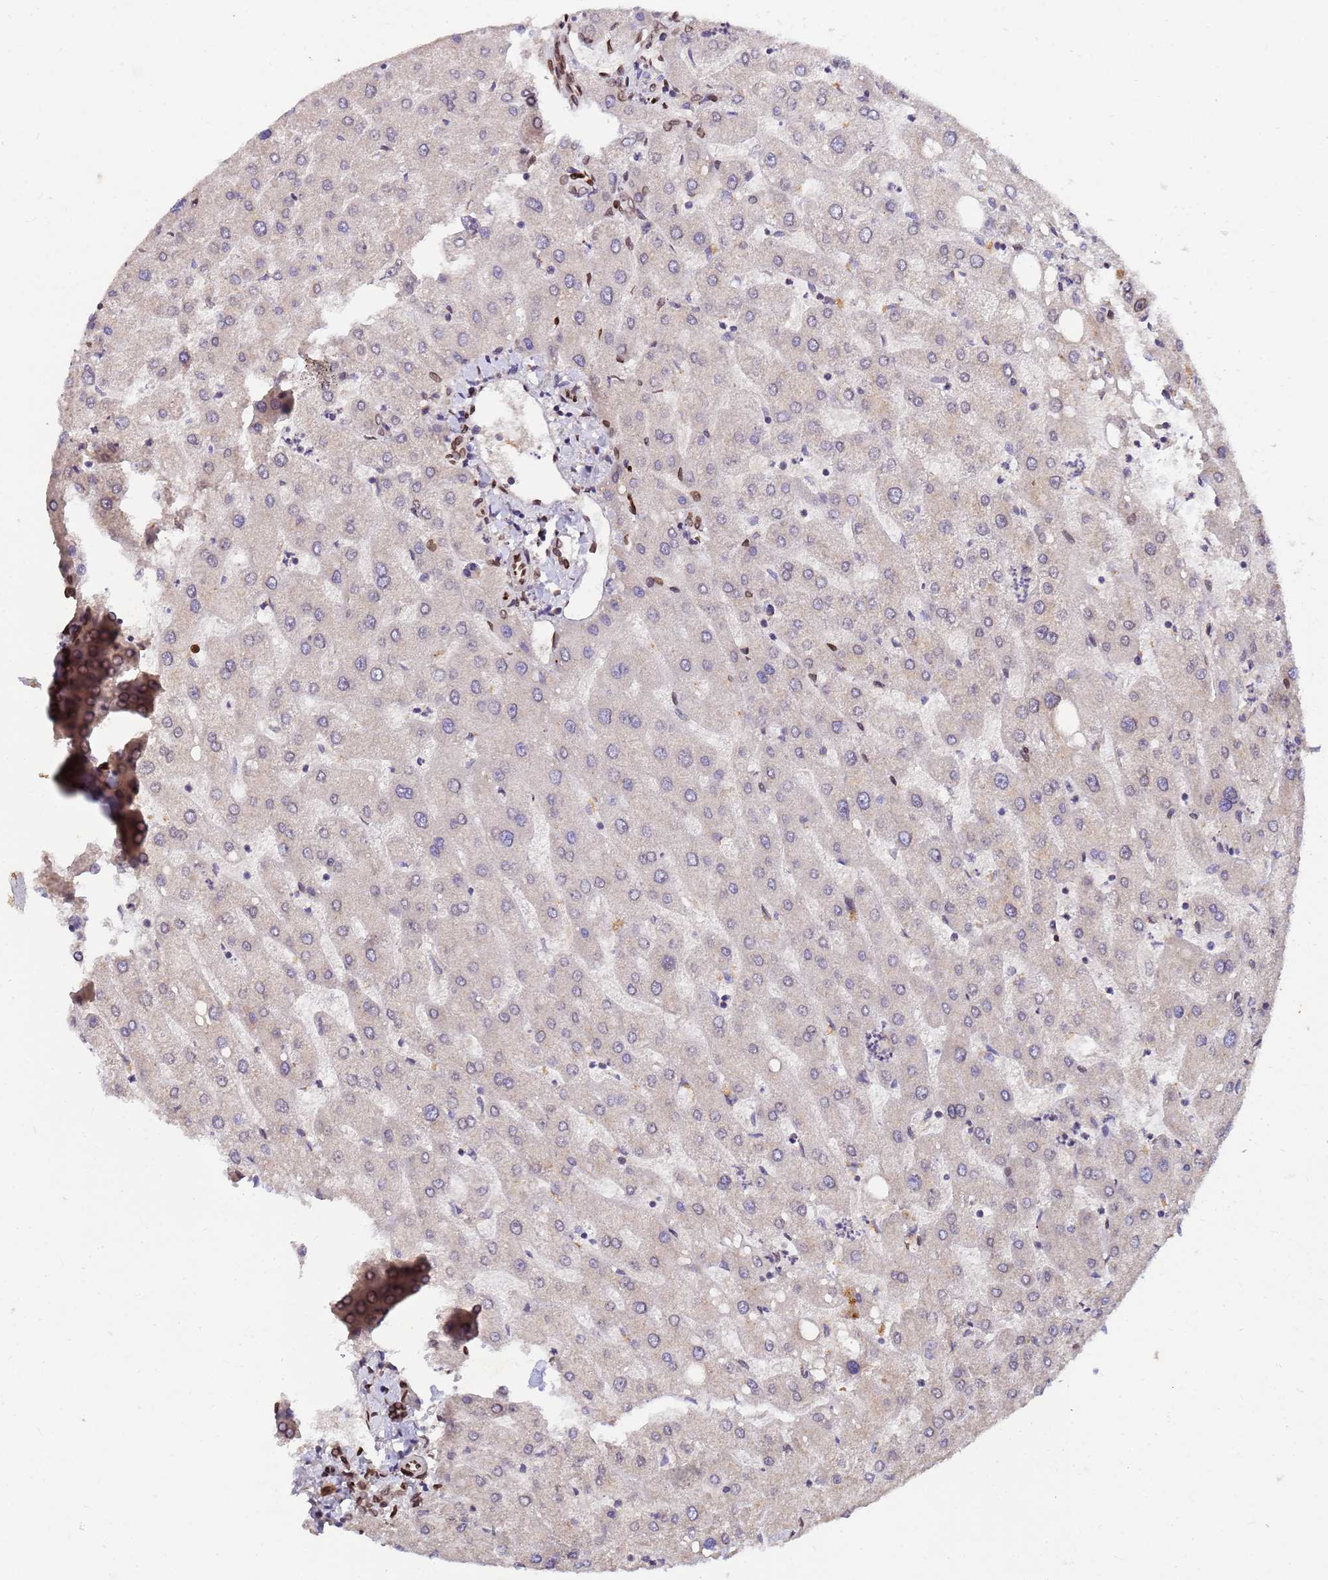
{"staining": {"intensity": "moderate", "quantity": "25%-75%", "location": "cytoplasmic/membranous,nuclear"}, "tissue": "liver", "cell_type": "Cholangiocytes", "image_type": "normal", "snomed": [{"axis": "morphology", "description": "Normal tissue, NOS"}, {"axis": "topography", "description": "Liver"}], "caption": "Brown immunohistochemical staining in unremarkable human liver exhibits moderate cytoplasmic/membranous,nuclear expression in approximately 25%-75% of cholangiocytes.", "gene": "GPR135", "patient": {"sex": "male", "age": 67}}